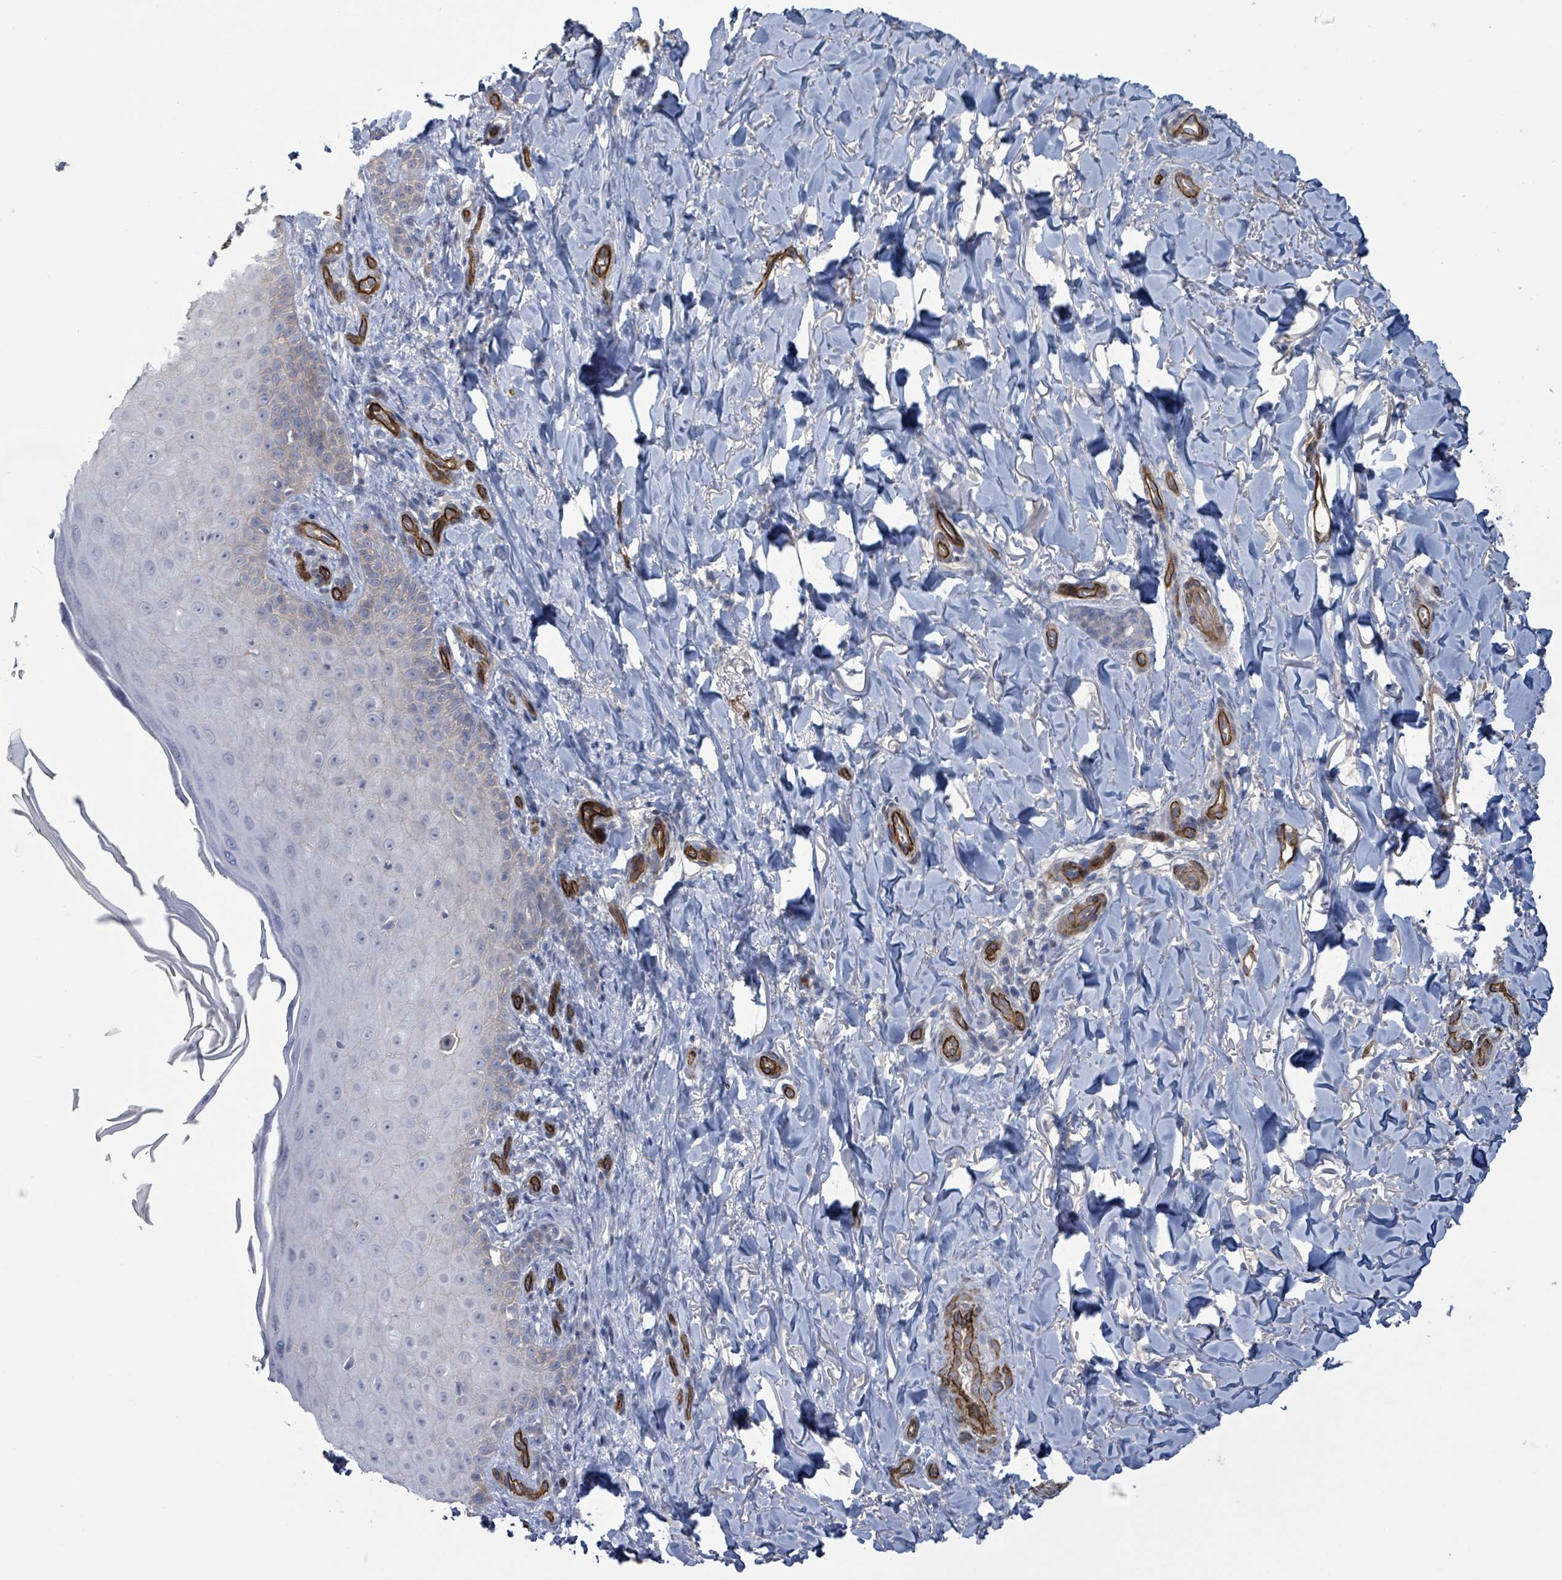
{"staining": {"intensity": "negative", "quantity": "none", "location": "none"}, "tissue": "skin", "cell_type": "Fibroblasts", "image_type": "normal", "snomed": [{"axis": "morphology", "description": "Normal tissue, NOS"}, {"axis": "topography", "description": "Skin"}], "caption": "An IHC histopathology image of benign skin is shown. There is no staining in fibroblasts of skin. Nuclei are stained in blue.", "gene": "KANK3", "patient": {"sex": "male", "age": 81}}